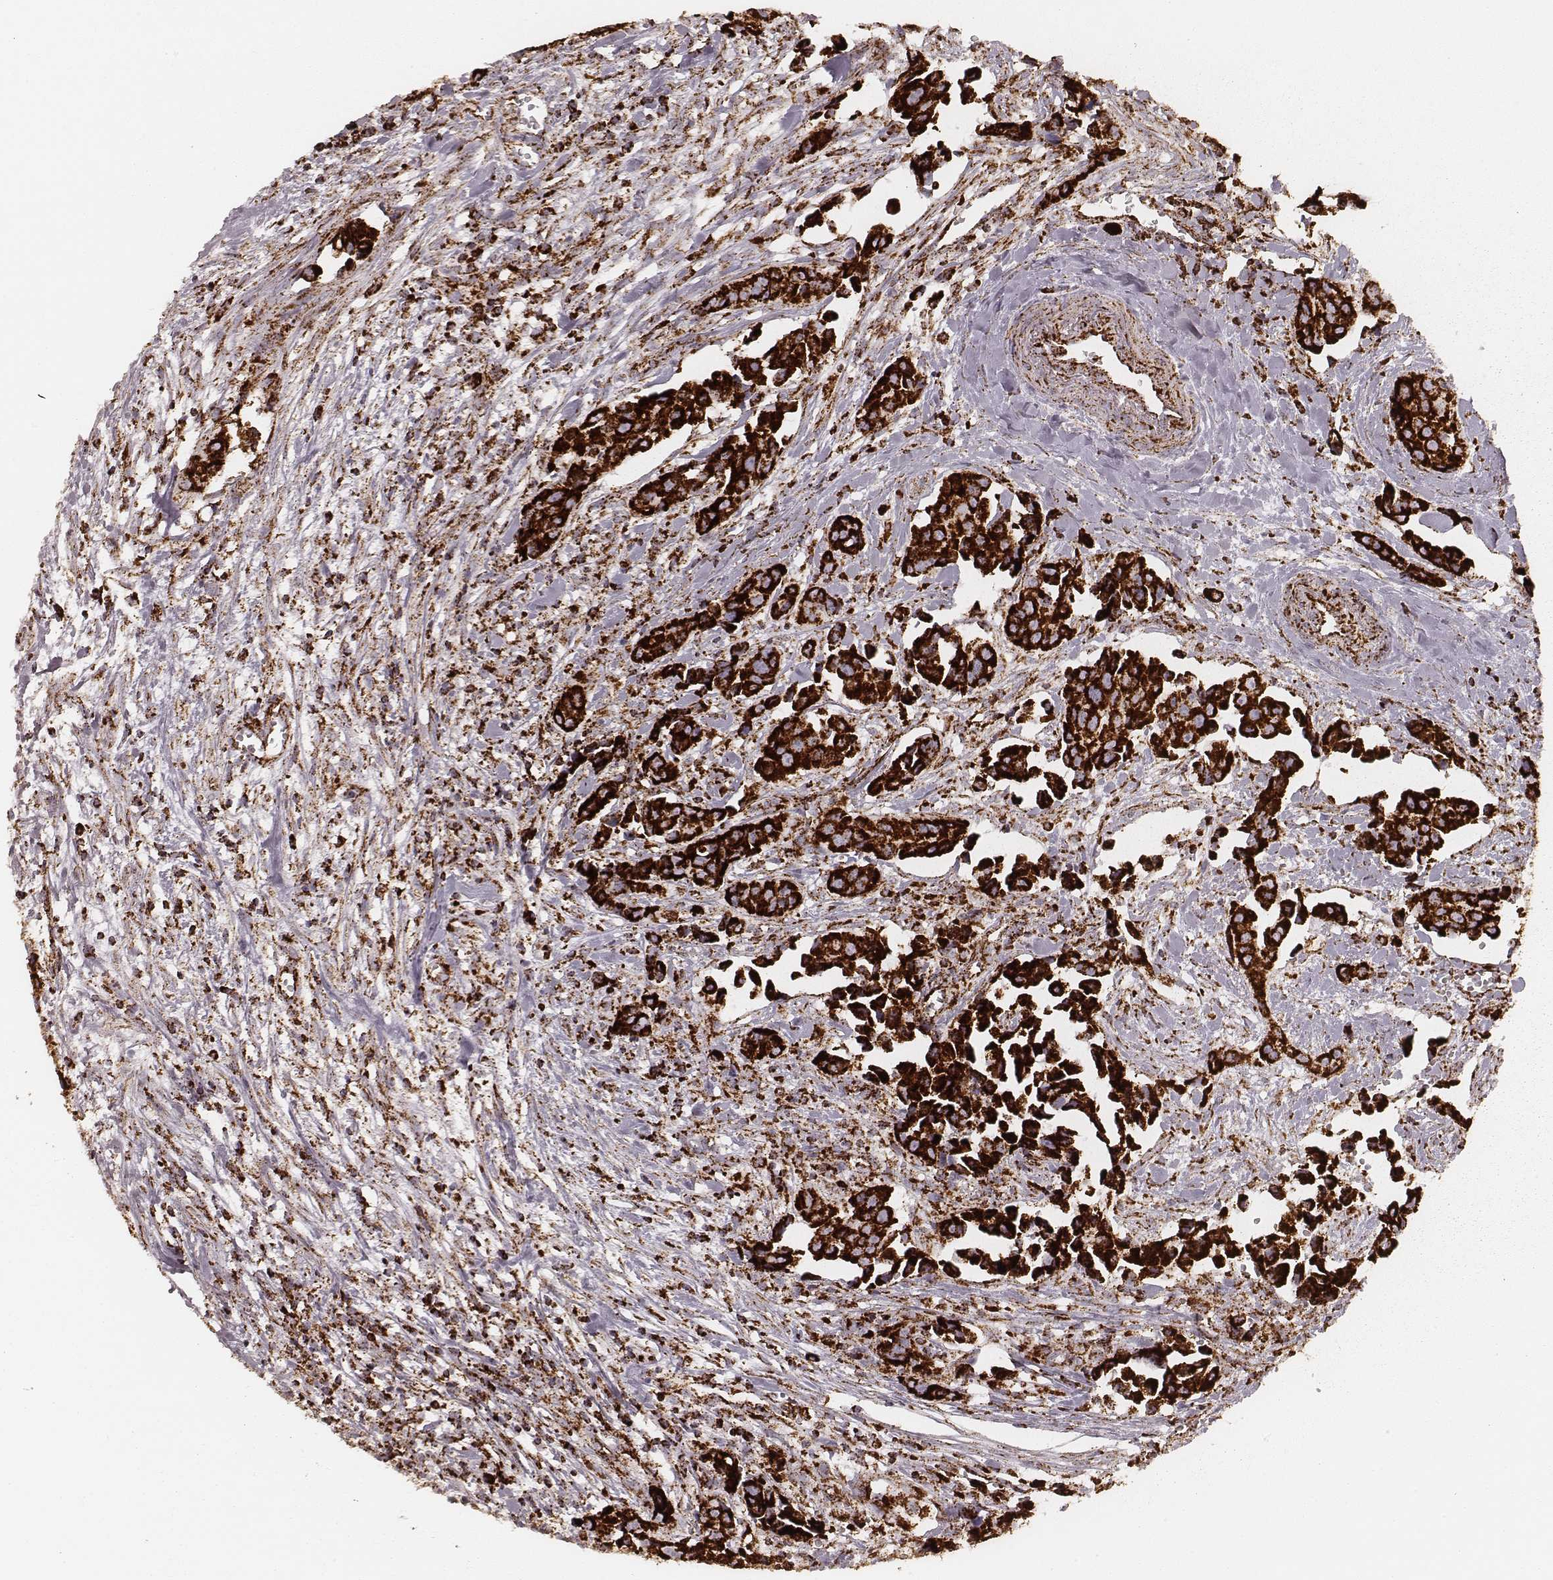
{"staining": {"intensity": "strong", "quantity": ">75%", "location": "cytoplasmic/membranous"}, "tissue": "head and neck cancer", "cell_type": "Tumor cells", "image_type": "cancer", "snomed": [{"axis": "morphology", "description": "Adenocarcinoma, NOS"}, {"axis": "topography", "description": "Head-Neck"}], "caption": "Immunohistochemistry image of human head and neck cancer stained for a protein (brown), which reveals high levels of strong cytoplasmic/membranous positivity in about >75% of tumor cells.", "gene": "CS", "patient": {"sex": "male", "age": 76}}